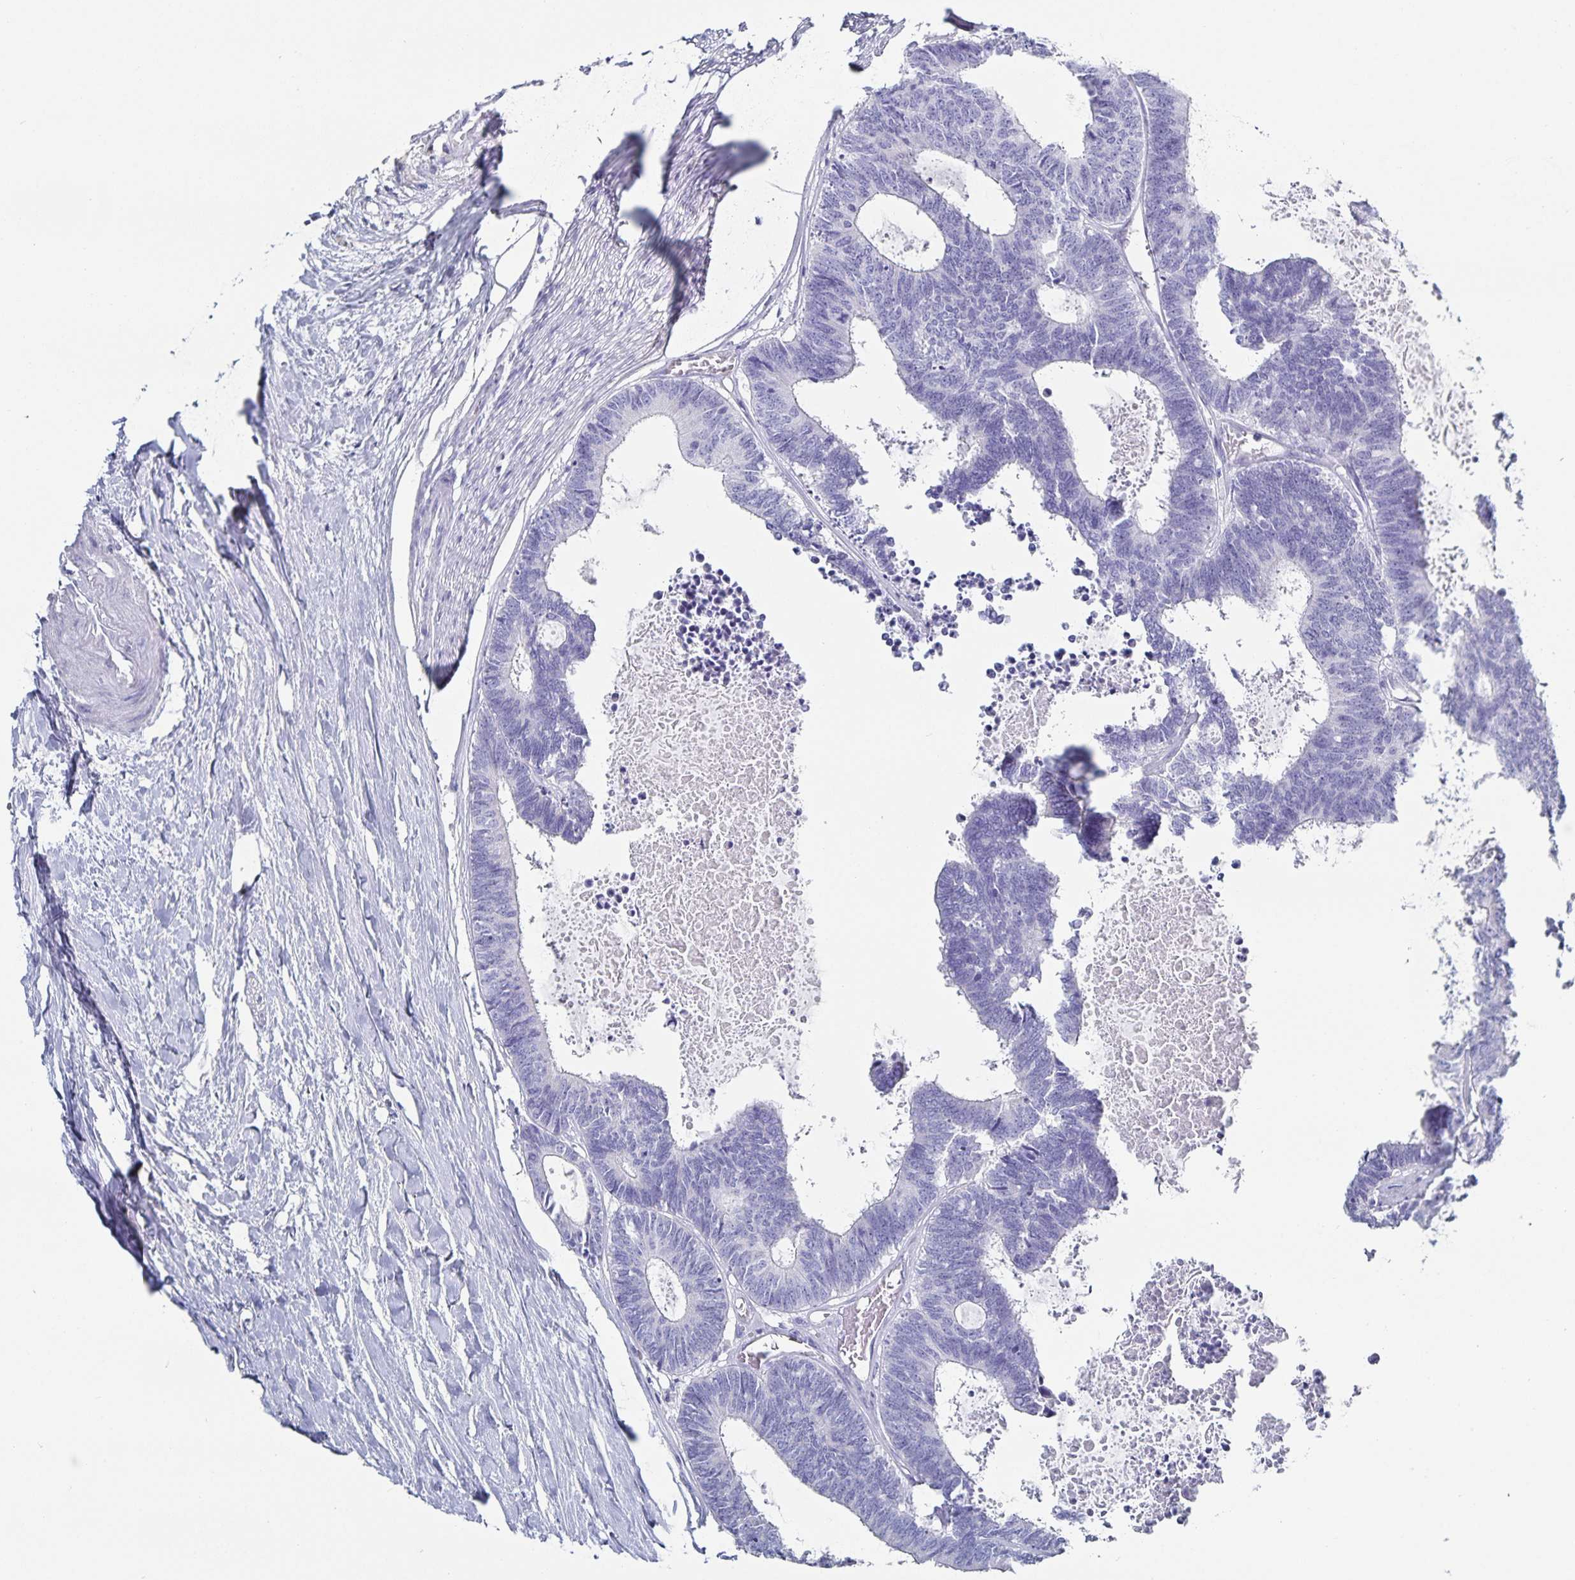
{"staining": {"intensity": "negative", "quantity": "none", "location": "none"}, "tissue": "colorectal cancer", "cell_type": "Tumor cells", "image_type": "cancer", "snomed": [{"axis": "morphology", "description": "Adenocarcinoma, NOS"}, {"axis": "topography", "description": "Colon"}, {"axis": "topography", "description": "Rectum"}], "caption": "Immunohistochemistry (IHC) of human adenocarcinoma (colorectal) shows no staining in tumor cells.", "gene": "C19orf73", "patient": {"sex": "male", "age": 57}}